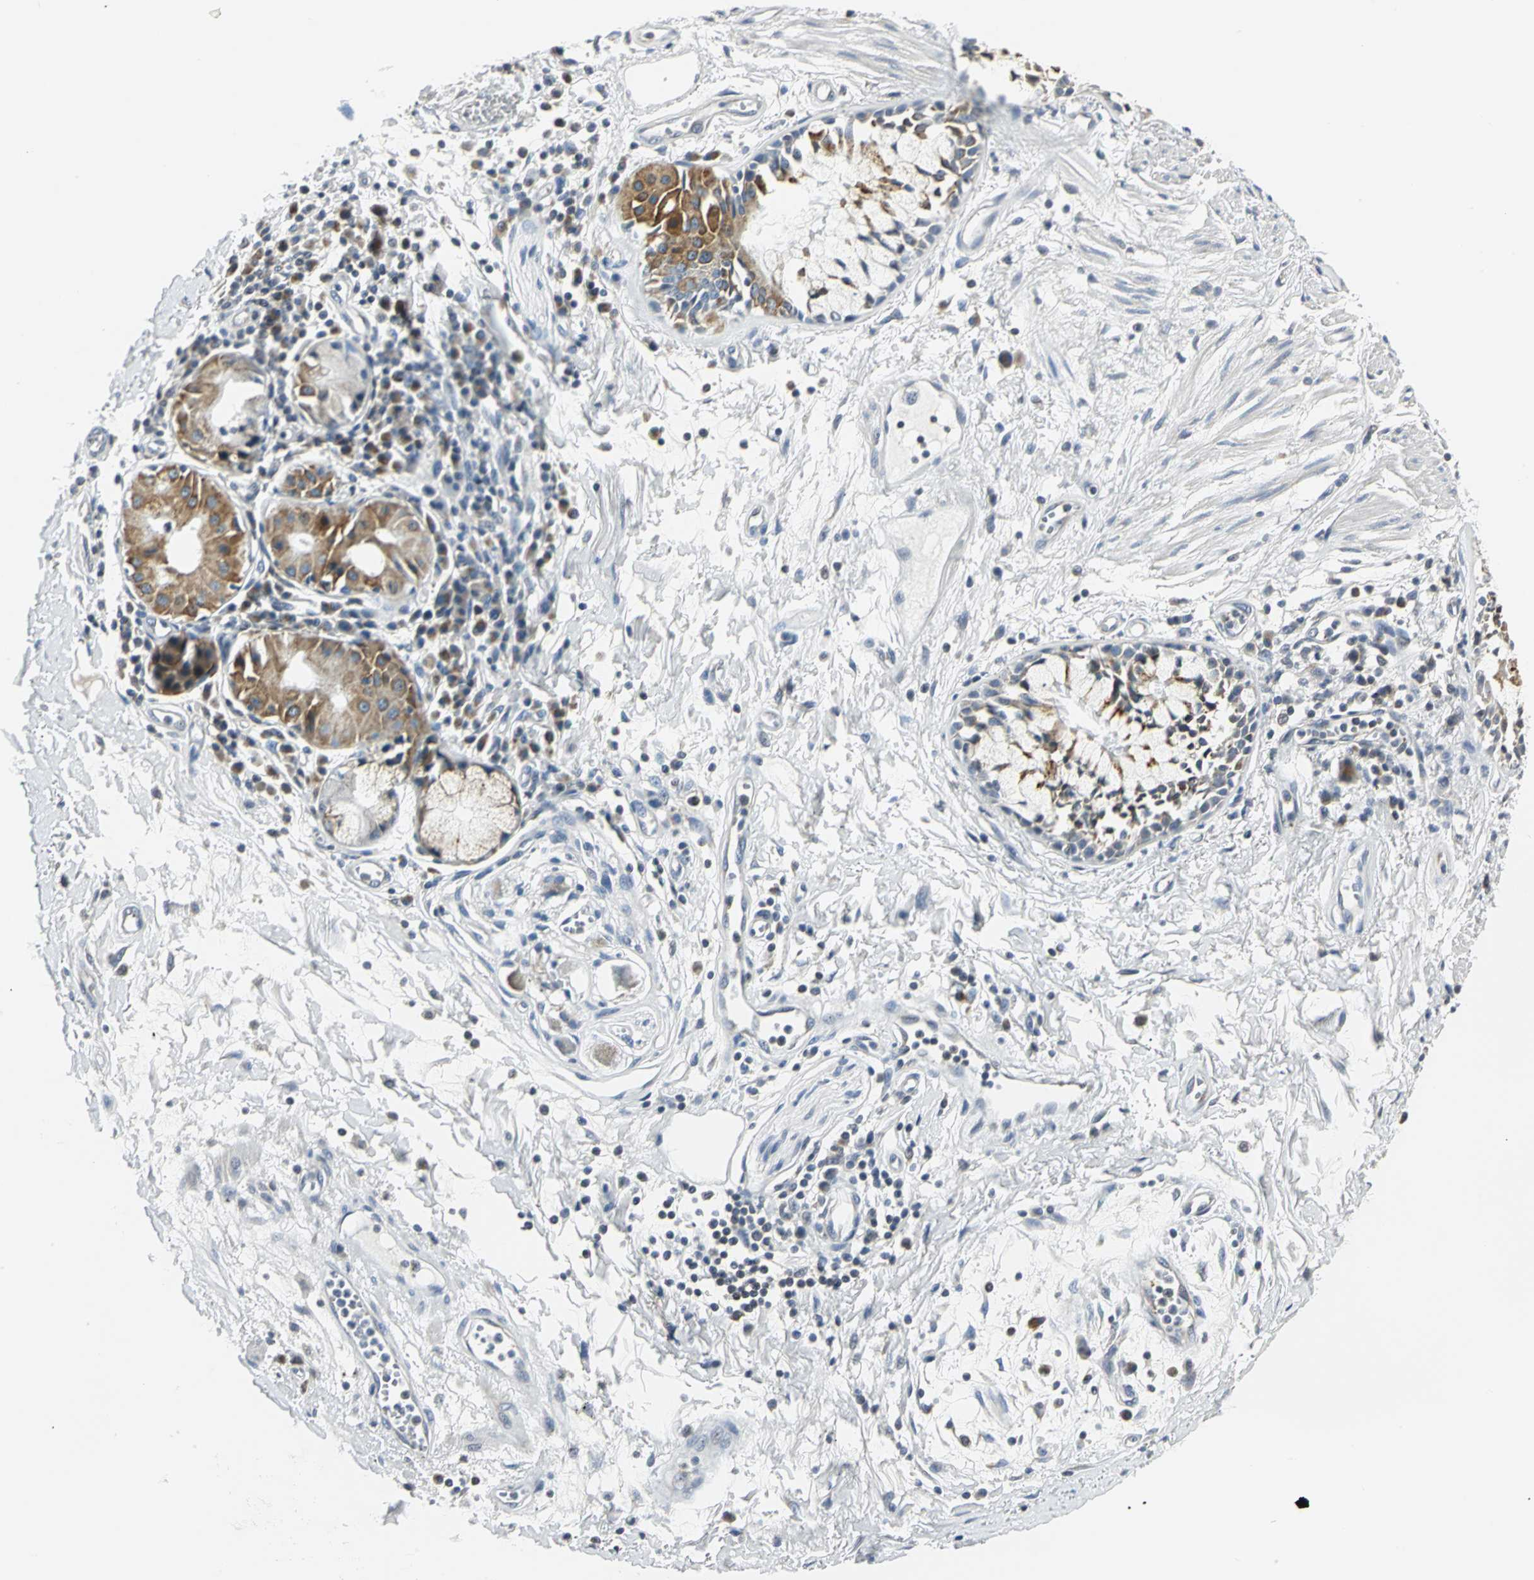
{"staining": {"intensity": "negative", "quantity": "none", "location": "none"}, "tissue": "adipose tissue", "cell_type": "Adipocytes", "image_type": "normal", "snomed": [{"axis": "morphology", "description": "Normal tissue, NOS"}, {"axis": "morphology", "description": "Adenocarcinoma, NOS"}, {"axis": "topography", "description": "Cartilage tissue"}, {"axis": "topography", "description": "Bronchus"}, {"axis": "topography", "description": "Lung"}], "caption": "An image of adipose tissue stained for a protein displays no brown staining in adipocytes.", "gene": "USP40", "patient": {"sex": "female", "age": 67}}